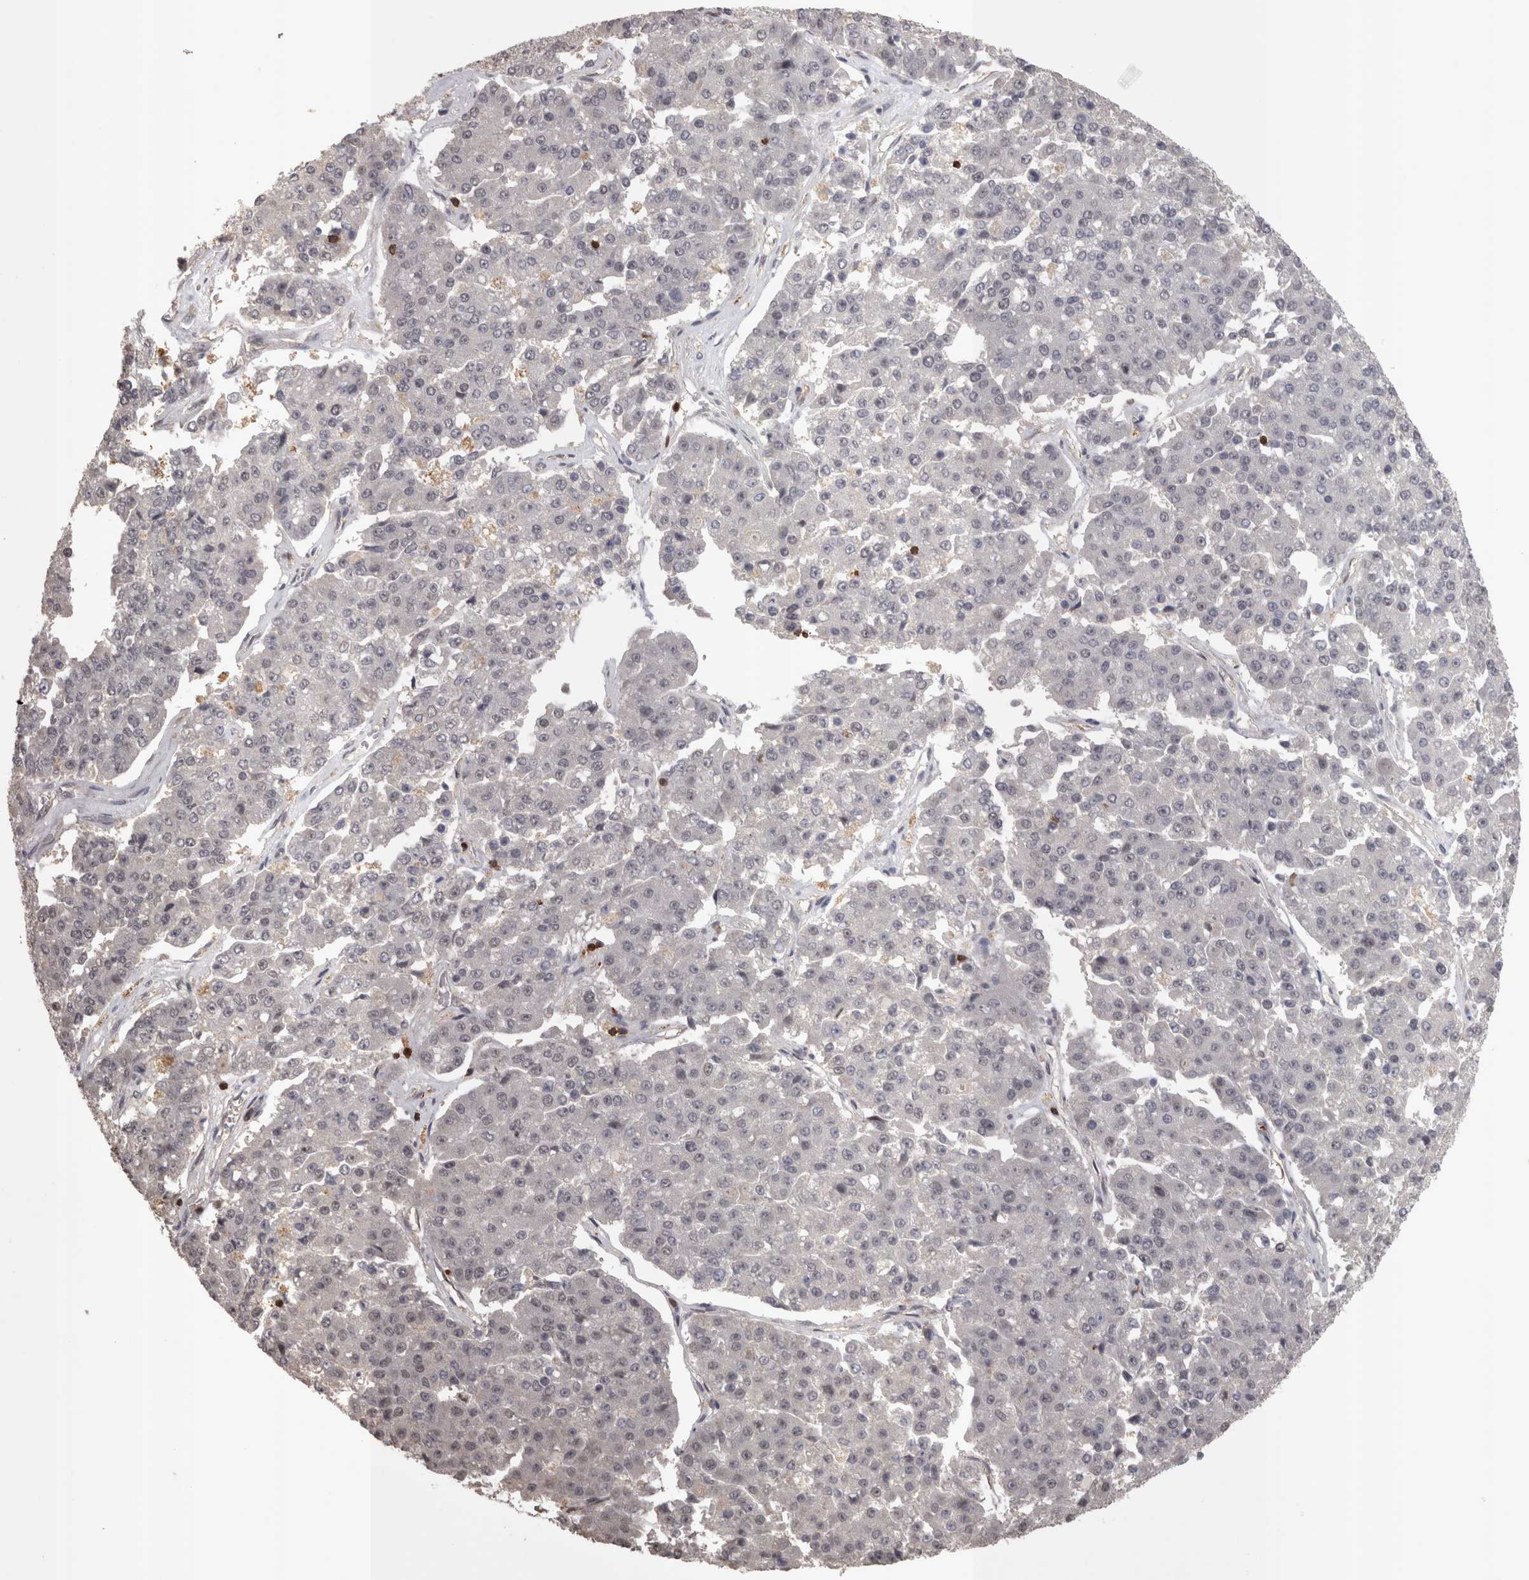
{"staining": {"intensity": "negative", "quantity": "none", "location": "none"}, "tissue": "pancreatic cancer", "cell_type": "Tumor cells", "image_type": "cancer", "snomed": [{"axis": "morphology", "description": "Adenocarcinoma, NOS"}, {"axis": "topography", "description": "Pancreas"}], "caption": "Micrograph shows no protein staining in tumor cells of pancreatic cancer tissue.", "gene": "SKAP1", "patient": {"sex": "male", "age": 50}}